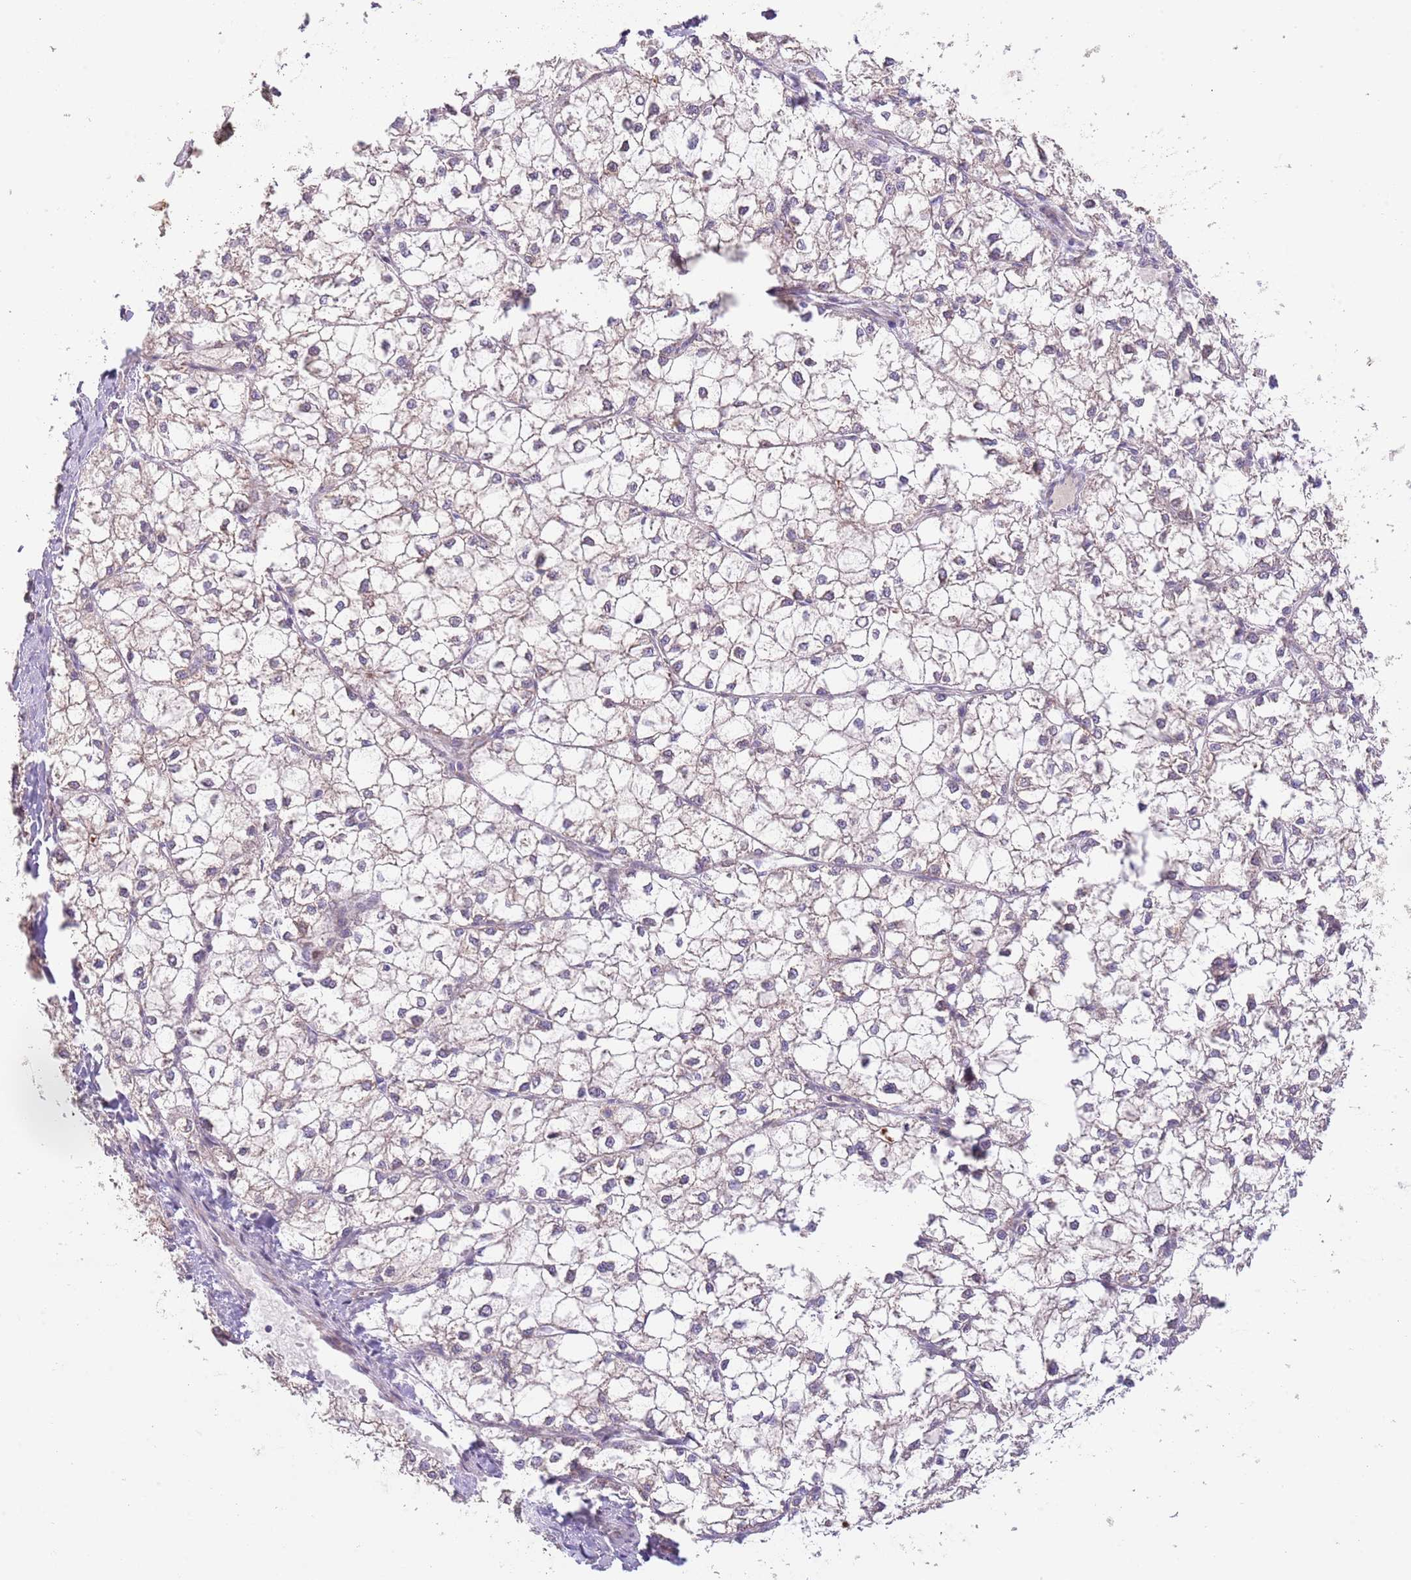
{"staining": {"intensity": "weak", "quantity": "<25%", "location": "cytoplasmic/membranous"}, "tissue": "liver cancer", "cell_type": "Tumor cells", "image_type": "cancer", "snomed": [{"axis": "morphology", "description": "Carcinoma, Hepatocellular, NOS"}, {"axis": "topography", "description": "Liver"}], "caption": "This is an immunohistochemistry micrograph of liver hepatocellular carcinoma. There is no expression in tumor cells.", "gene": "AP1S2", "patient": {"sex": "female", "age": 43}}